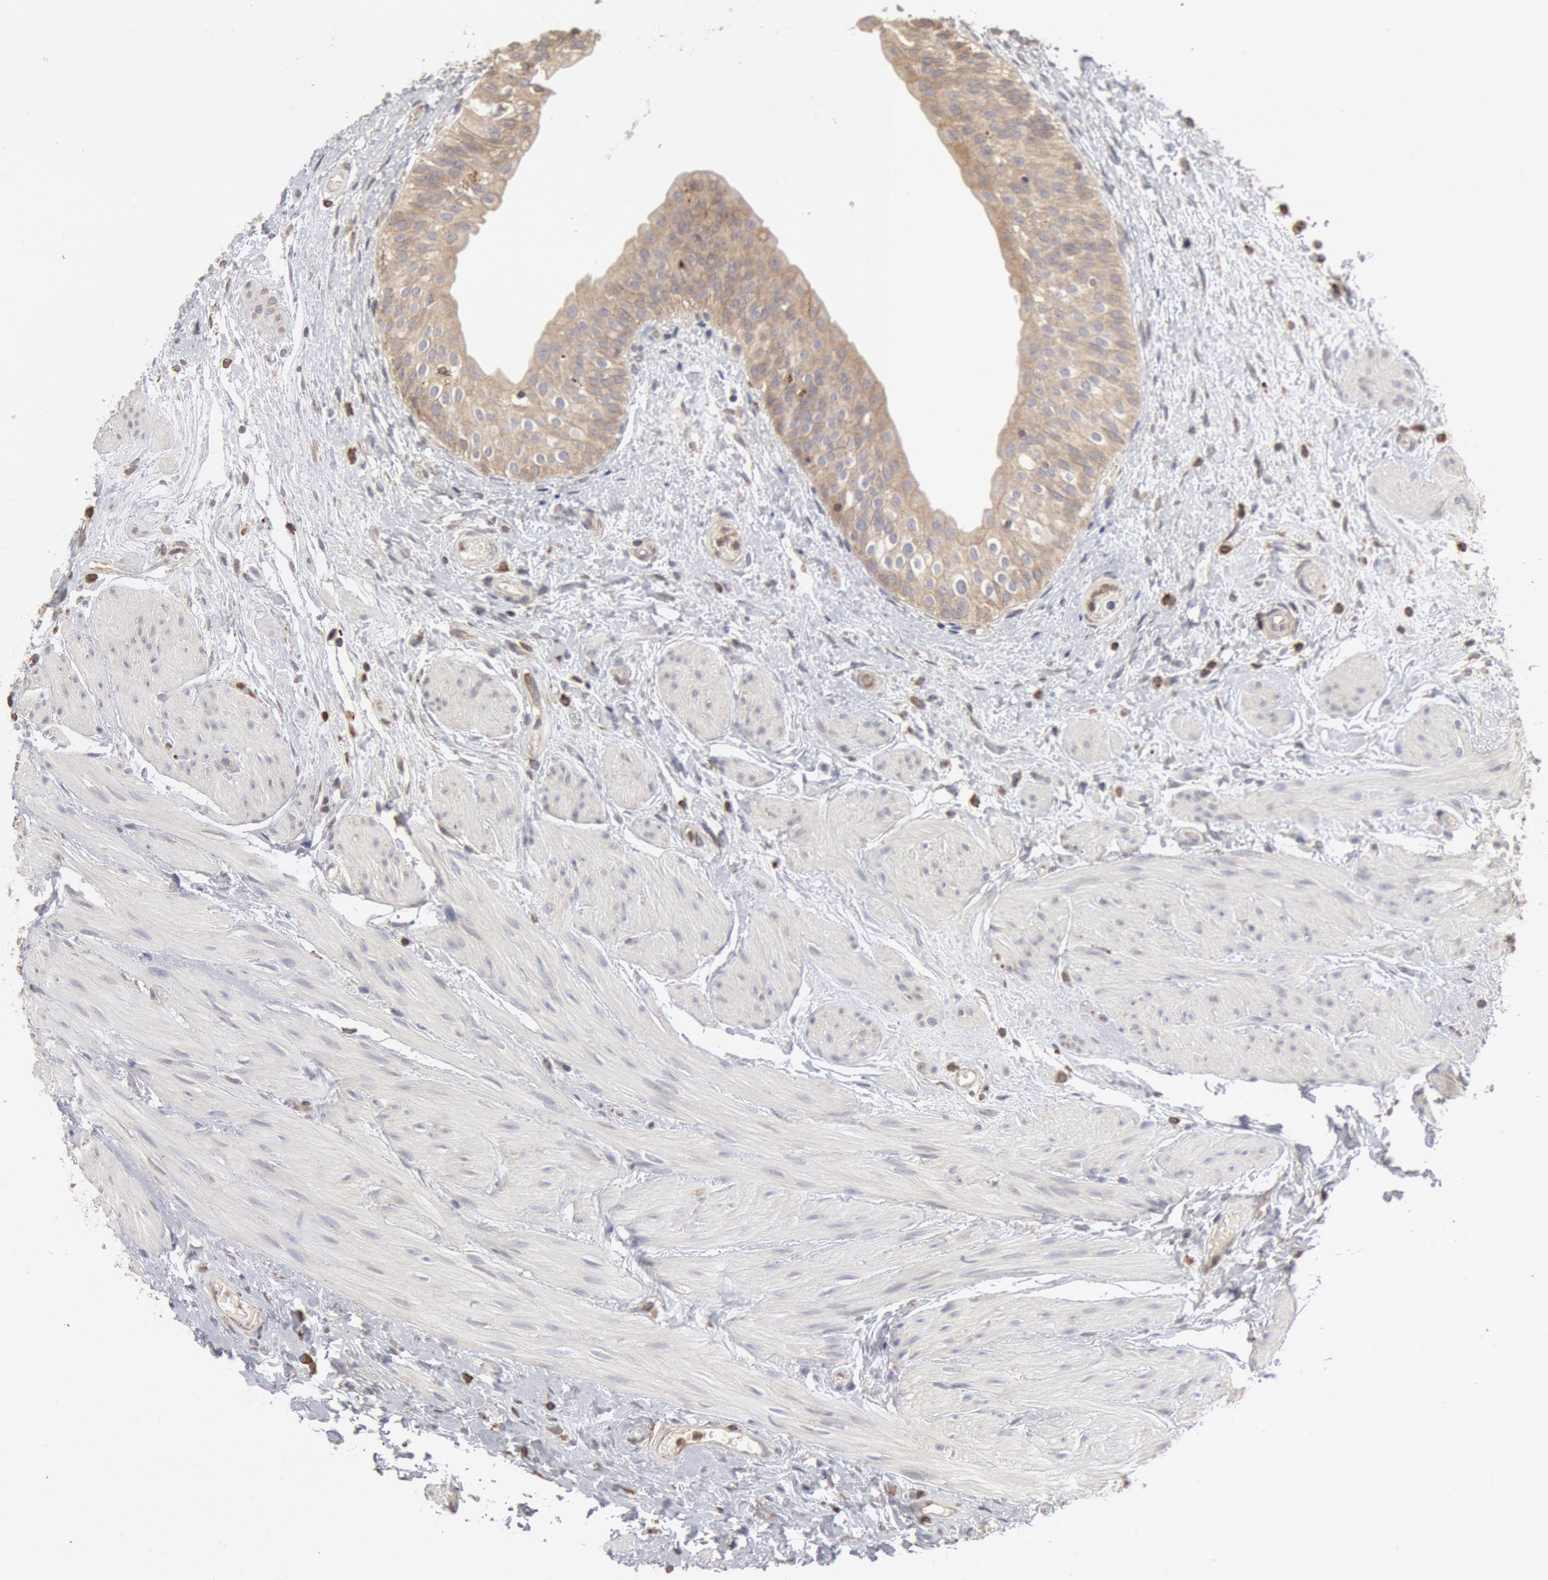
{"staining": {"intensity": "weak", "quantity": ">75%", "location": "cytoplasmic/membranous"}, "tissue": "urinary bladder", "cell_type": "Urothelial cells", "image_type": "normal", "snomed": [{"axis": "morphology", "description": "Normal tissue, NOS"}, {"axis": "topography", "description": "Urinary bladder"}], "caption": "DAB immunohistochemical staining of normal urinary bladder shows weak cytoplasmic/membranous protein expression in approximately >75% of urothelial cells.", "gene": "OSBPL8", "patient": {"sex": "female", "age": 55}}